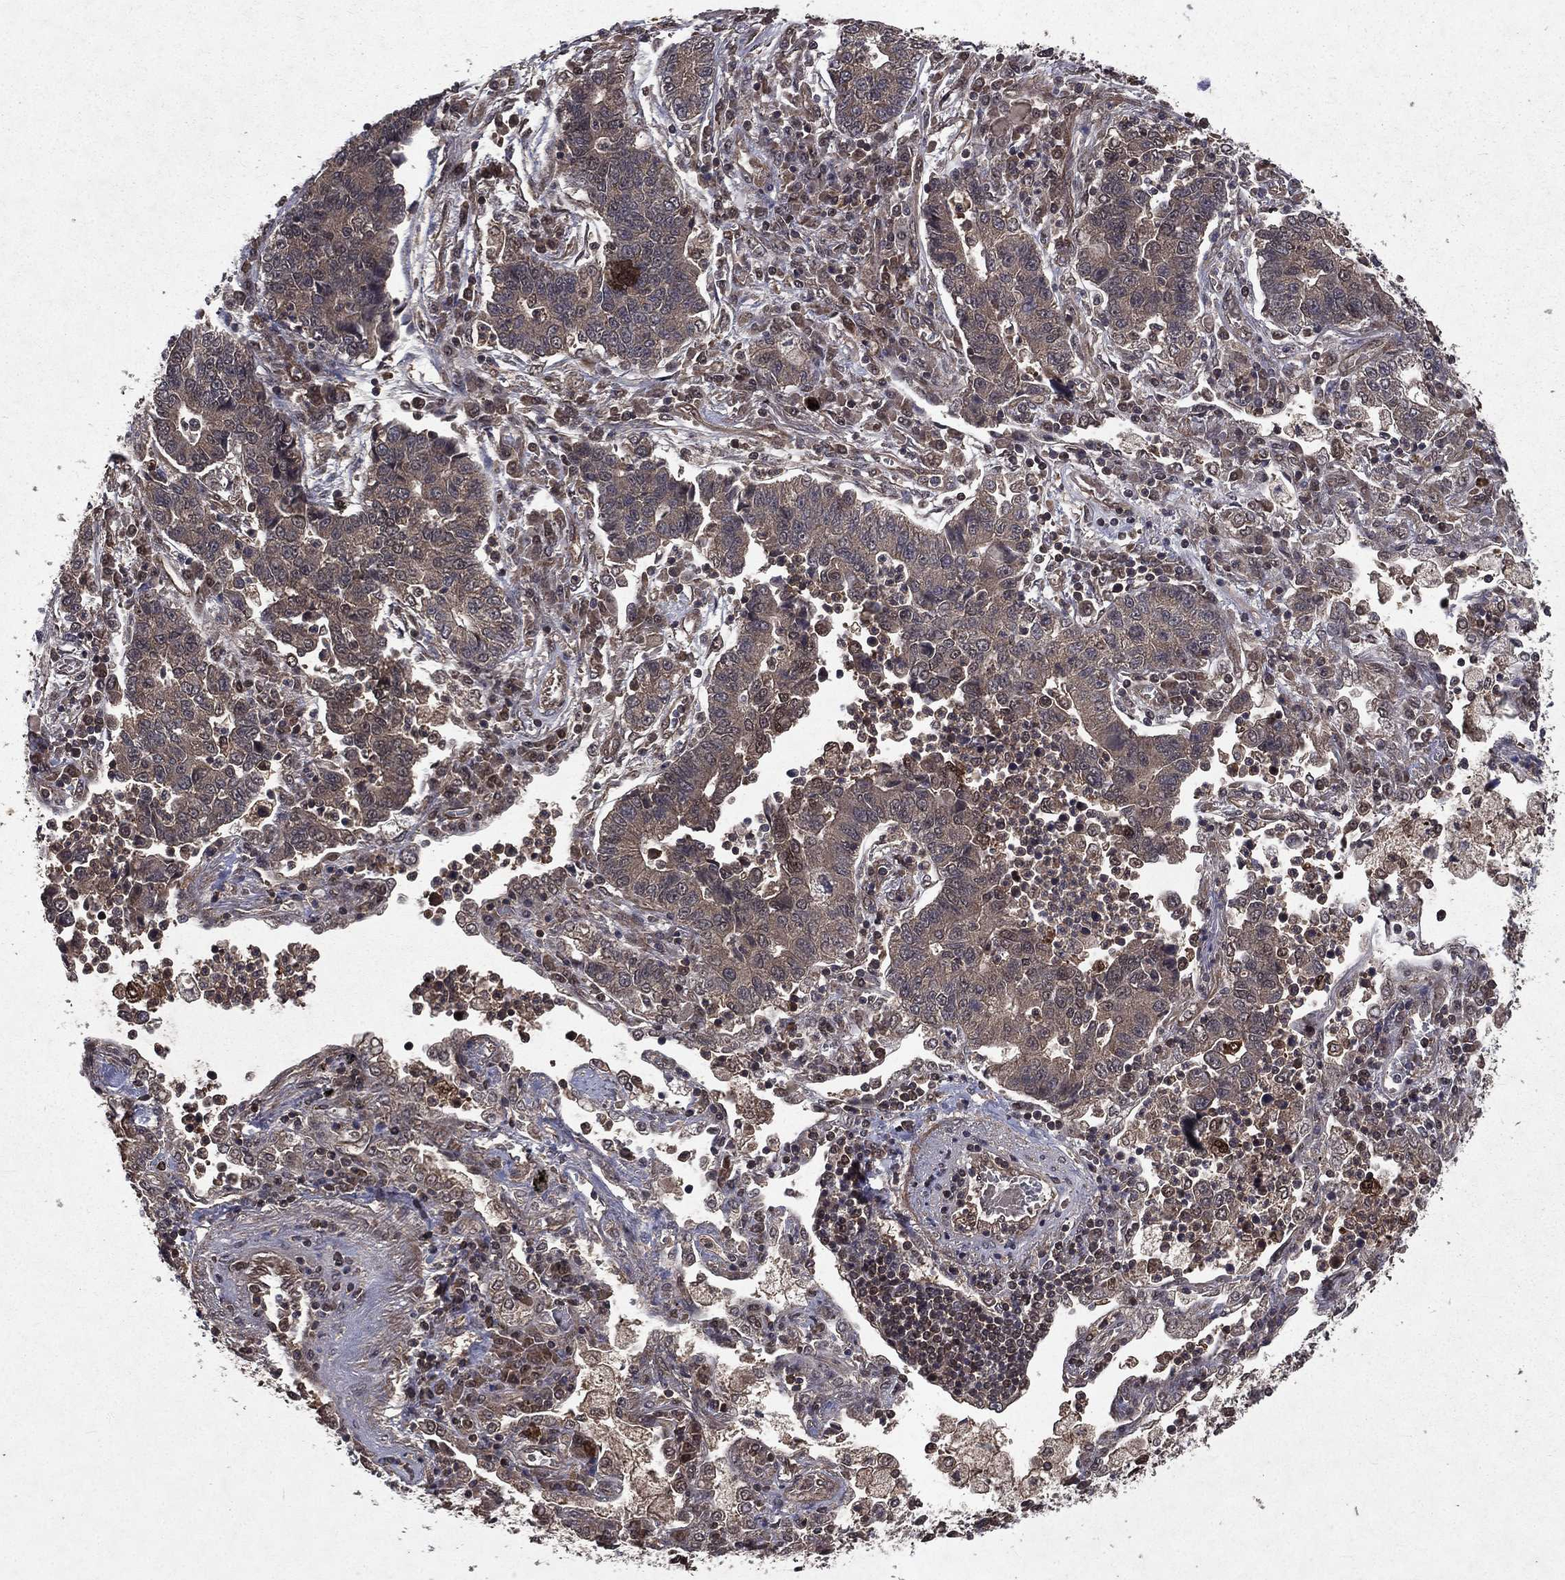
{"staining": {"intensity": "negative", "quantity": "none", "location": "none"}, "tissue": "lung cancer", "cell_type": "Tumor cells", "image_type": "cancer", "snomed": [{"axis": "morphology", "description": "Adenocarcinoma, NOS"}, {"axis": "topography", "description": "Lung"}], "caption": "DAB immunohistochemical staining of human lung cancer displays no significant staining in tumor cells. The staining was performed using DAB to visualize the protein expression in brown, while the nuclei were stained in blue with hematoxylin (Magnification: 20x).", "gene": "FGD1", "patient": {"sex": "female", "age": 57}}